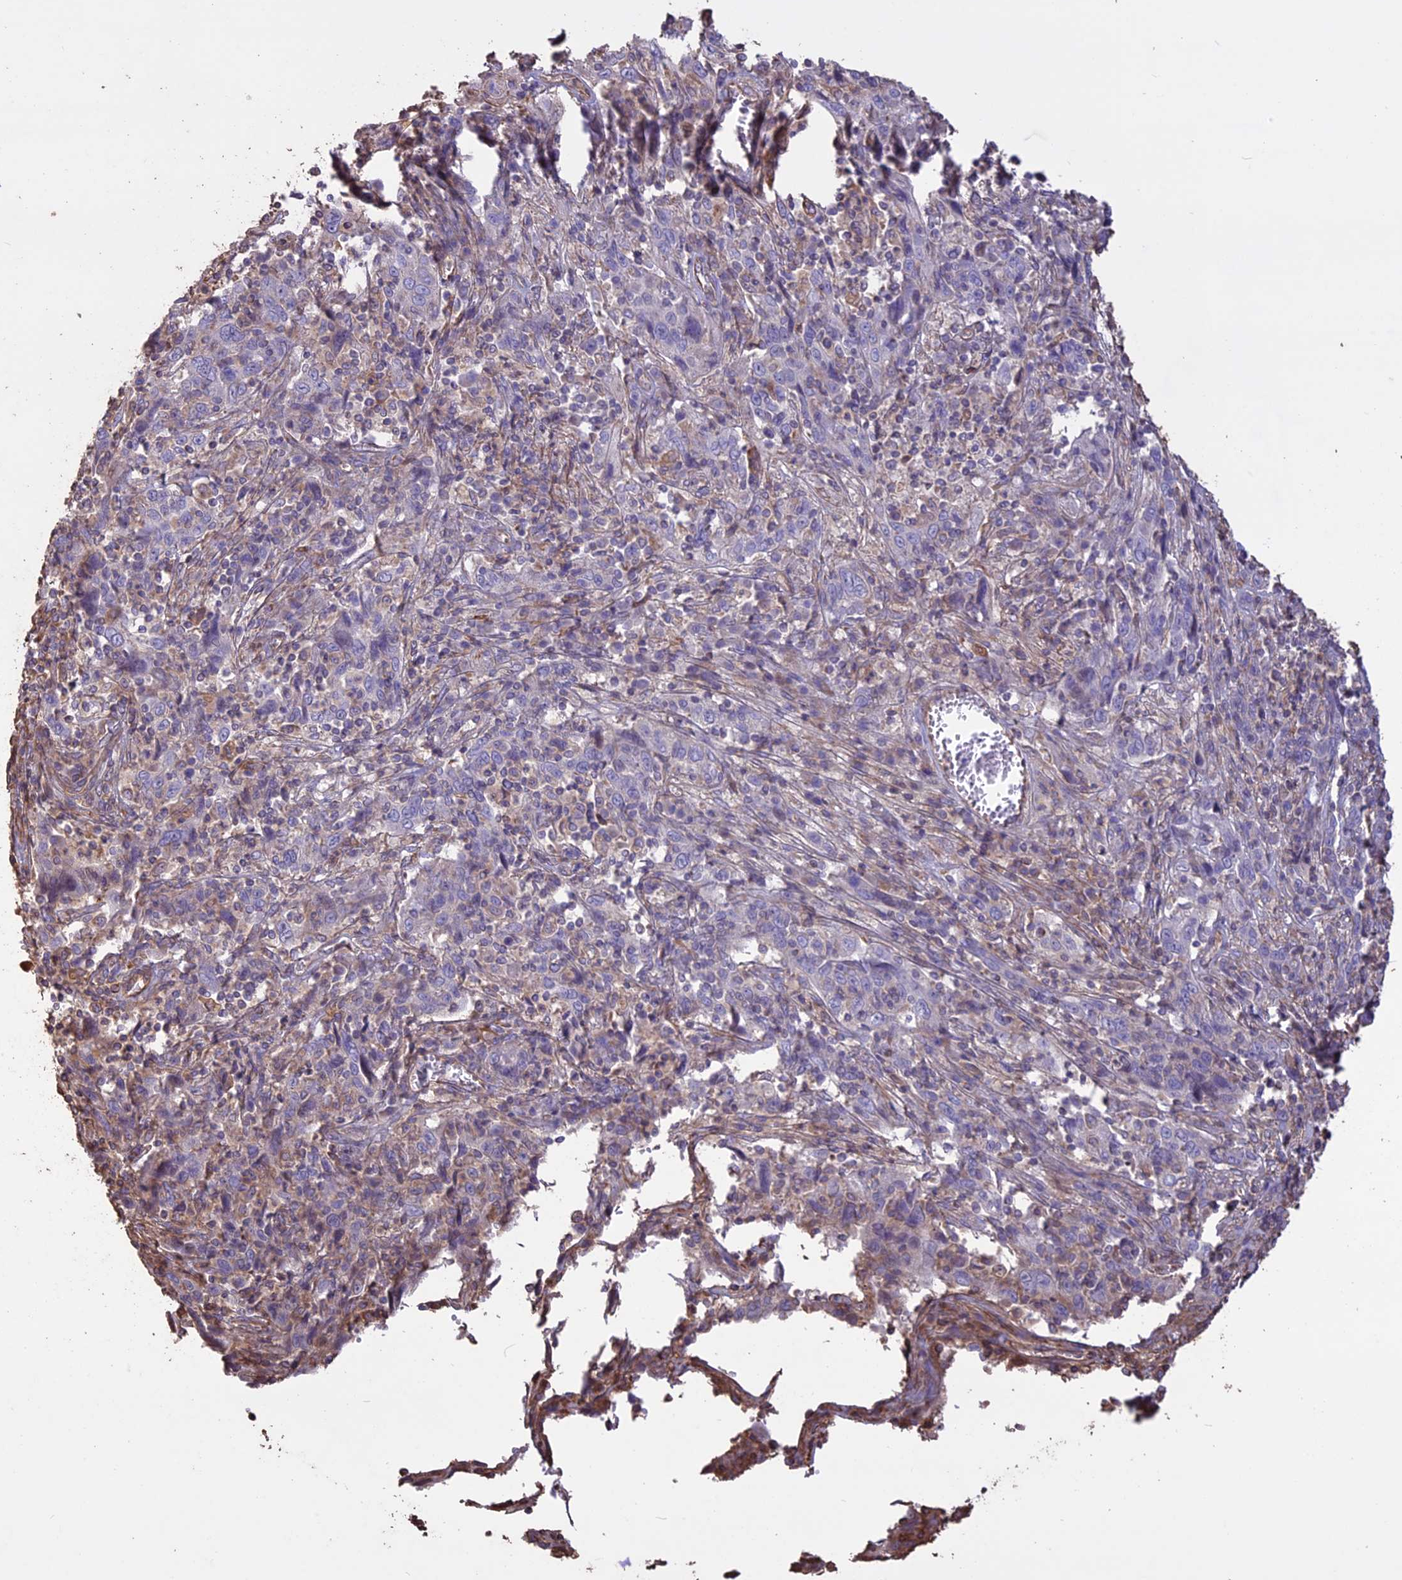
{"staining": {"intensity": "negative", "quantity": "none", "location": "none"}, "tissue": "cervical cancer", "cell_type": "Tumor cells", "image_type": "cancer", "snomed": [{"axis": "morphology", "description": "Squamous cell carcinoma, NOS"}, {"axis": "topography", "description": "Cervix"}], "caption": "Histopathology image shows no protein expression in tumor cells of squamous cell carcinoma (cervical) tissue. (DAB (3,3'-diaminobenzidine) IHC visualized using brightfield microscopy, high magnification).", "gene": "CCDC148", "patient": {"sex": "female", "age": 46}}